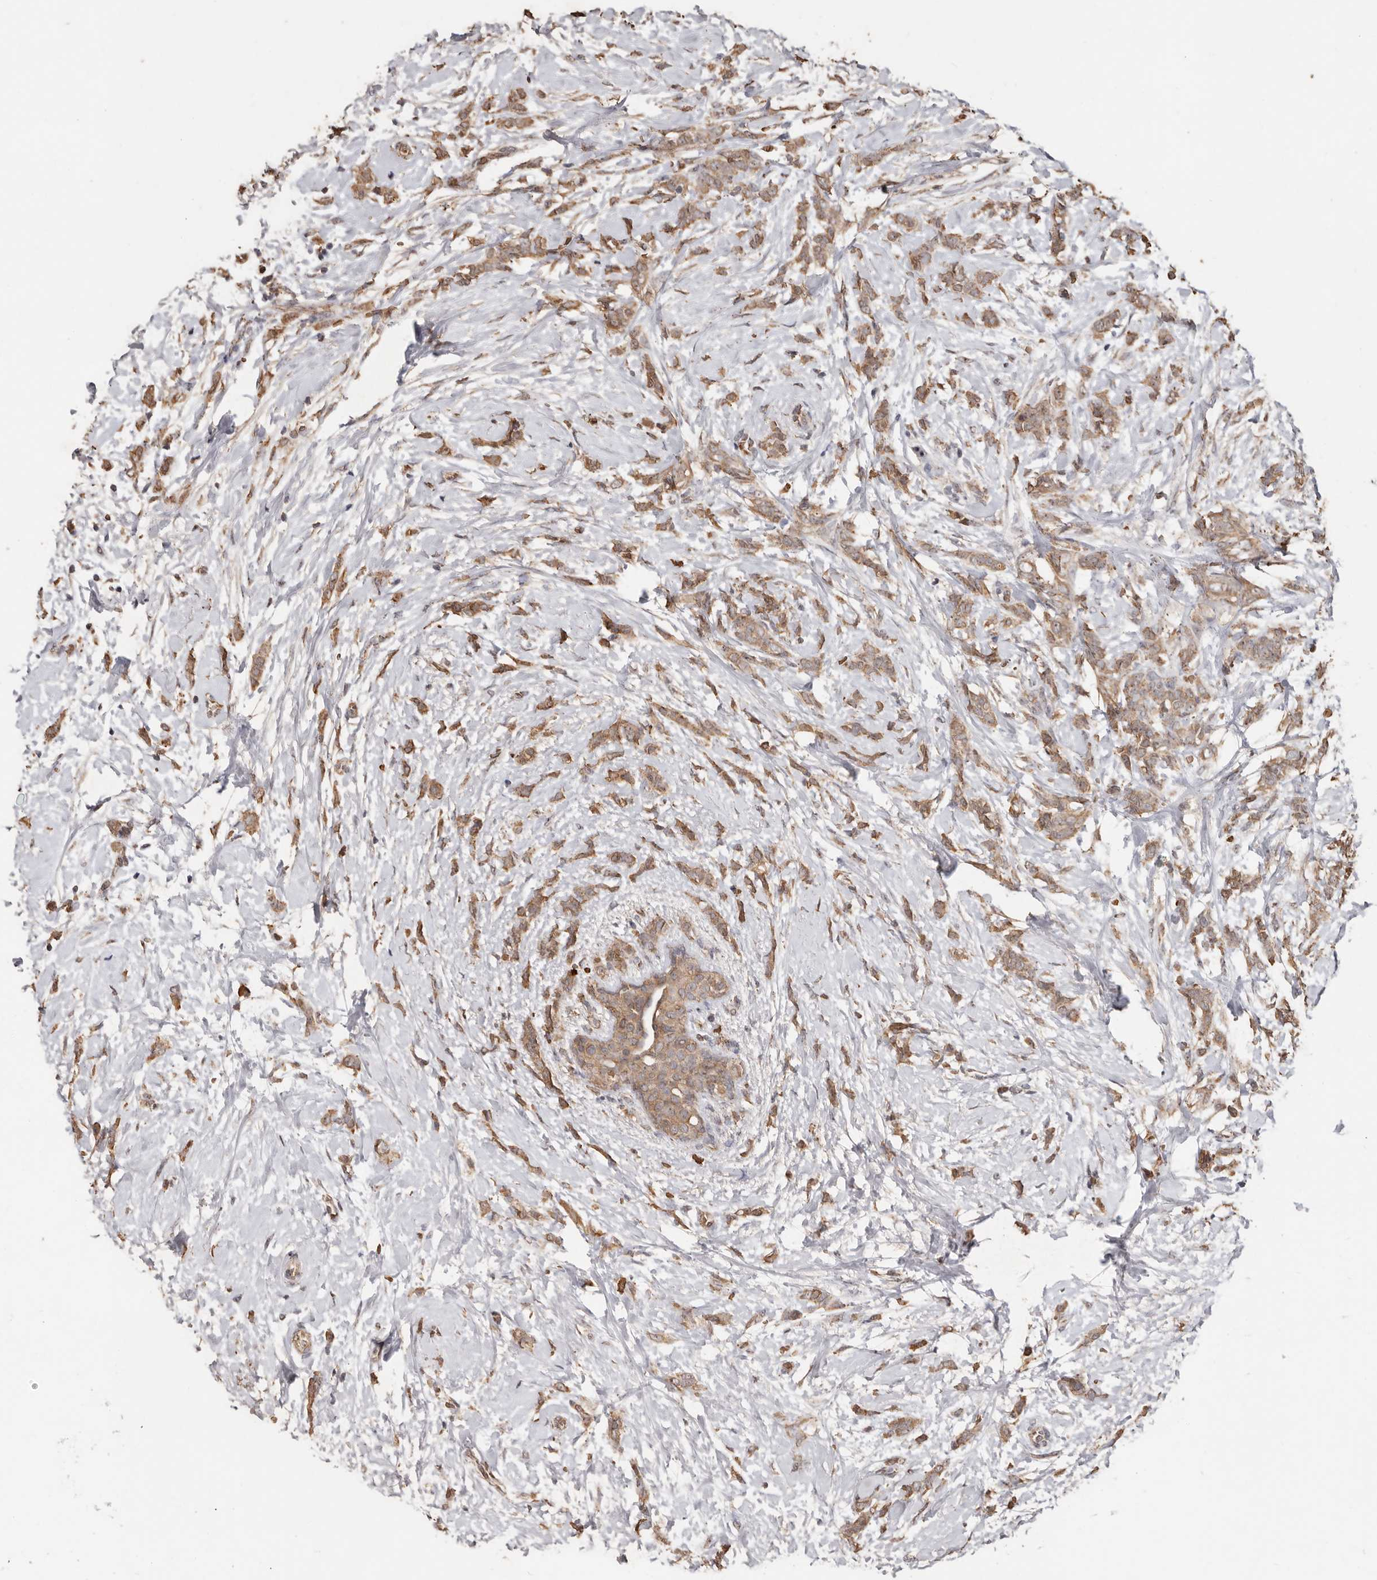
{"staining": {"intensity": "moderate", "quantity": ">75%", "location": "cytoplasmic/membranous"}, "tissue": "breast cancer", "cell_type": "Tumor cells", "image_type": "cancer", "snomed": [{"axis": "morphology", "description": "Lobular carcinoma, in situ"}, {"axis": "morphology", "description": "Lobular carcinoma"}, {"axis": "topography", "description": "Breast"}], "caption": "DAB (3,3'-diaminobenzidine) immunohistochemical staining of human breast cancer demonstrates moderate cytoplasmic/membranous protein positivity in approximately >75% of tumor cells.", "gene": "GRAMD2A", "patient": {"sex": "female", "age": 41}}